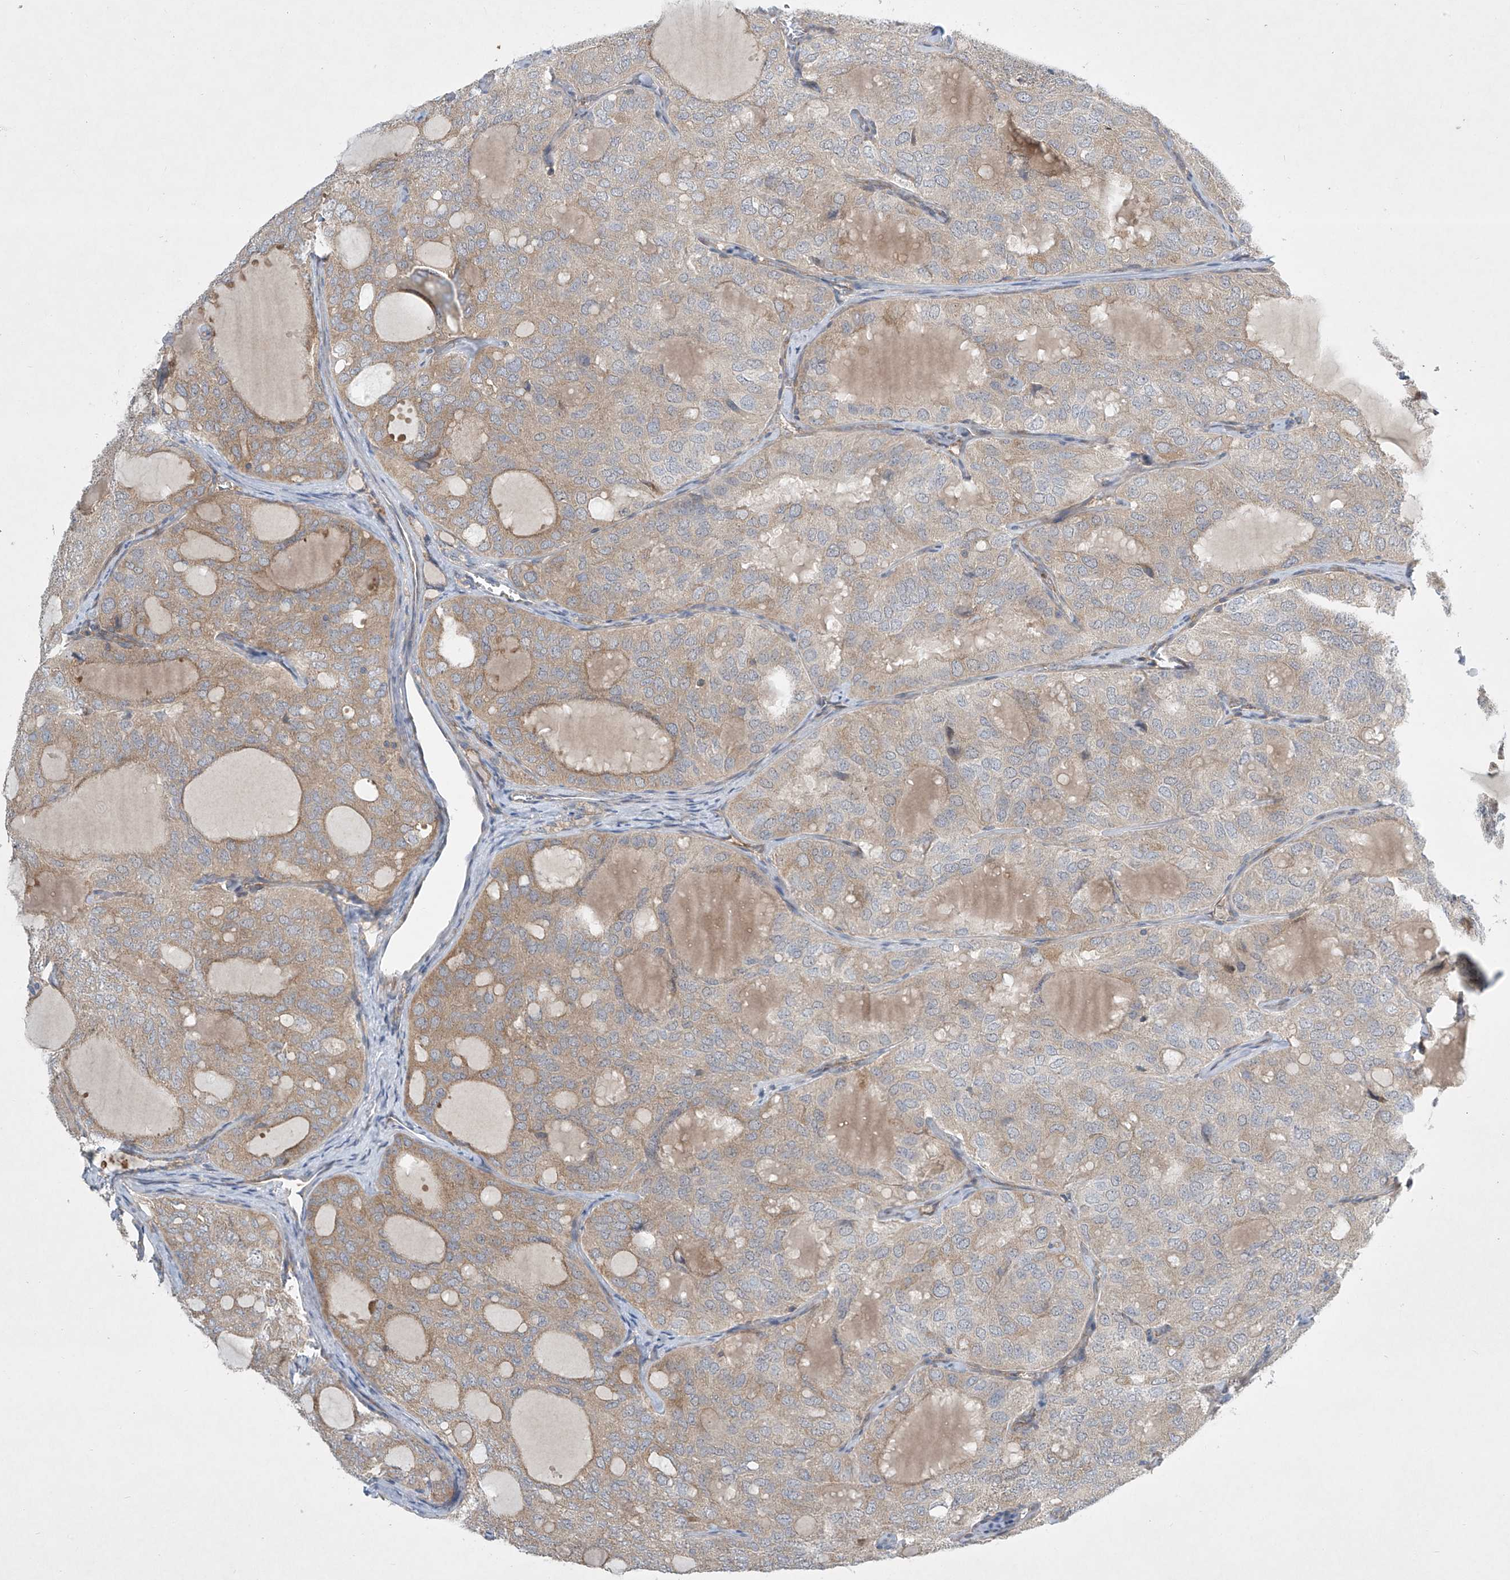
{"staining": {"intensity": "weak", "quantity": "25%-75%", "location": "cytoplasmic/membranous"}, "tissue": "thyroid cancer", "cell_type": "Tumor cells", "image_type": "cancer", "snomed": [{"axis": "morphology", "description": "Follicular adenoma carcinoma, NOS"}, {"axis": "topography", "description": "Thyroid gland"}], "caption": "An immunohistochemistry (IHC) histopathology image of tumor tissue is shown. Protein staining in brown labels weak cytoplasmic/membranous positivity in thyroid follicular adenoma carcinoma within tumor cells. The staining was performed using DAB (3,3'-diaminobenzidine), with brown indicating positive protein expression. Nuclei are stained blue with hematoxylin.", "gene": "TJAP1", "patient": {"sex": "male", "age": 75}}